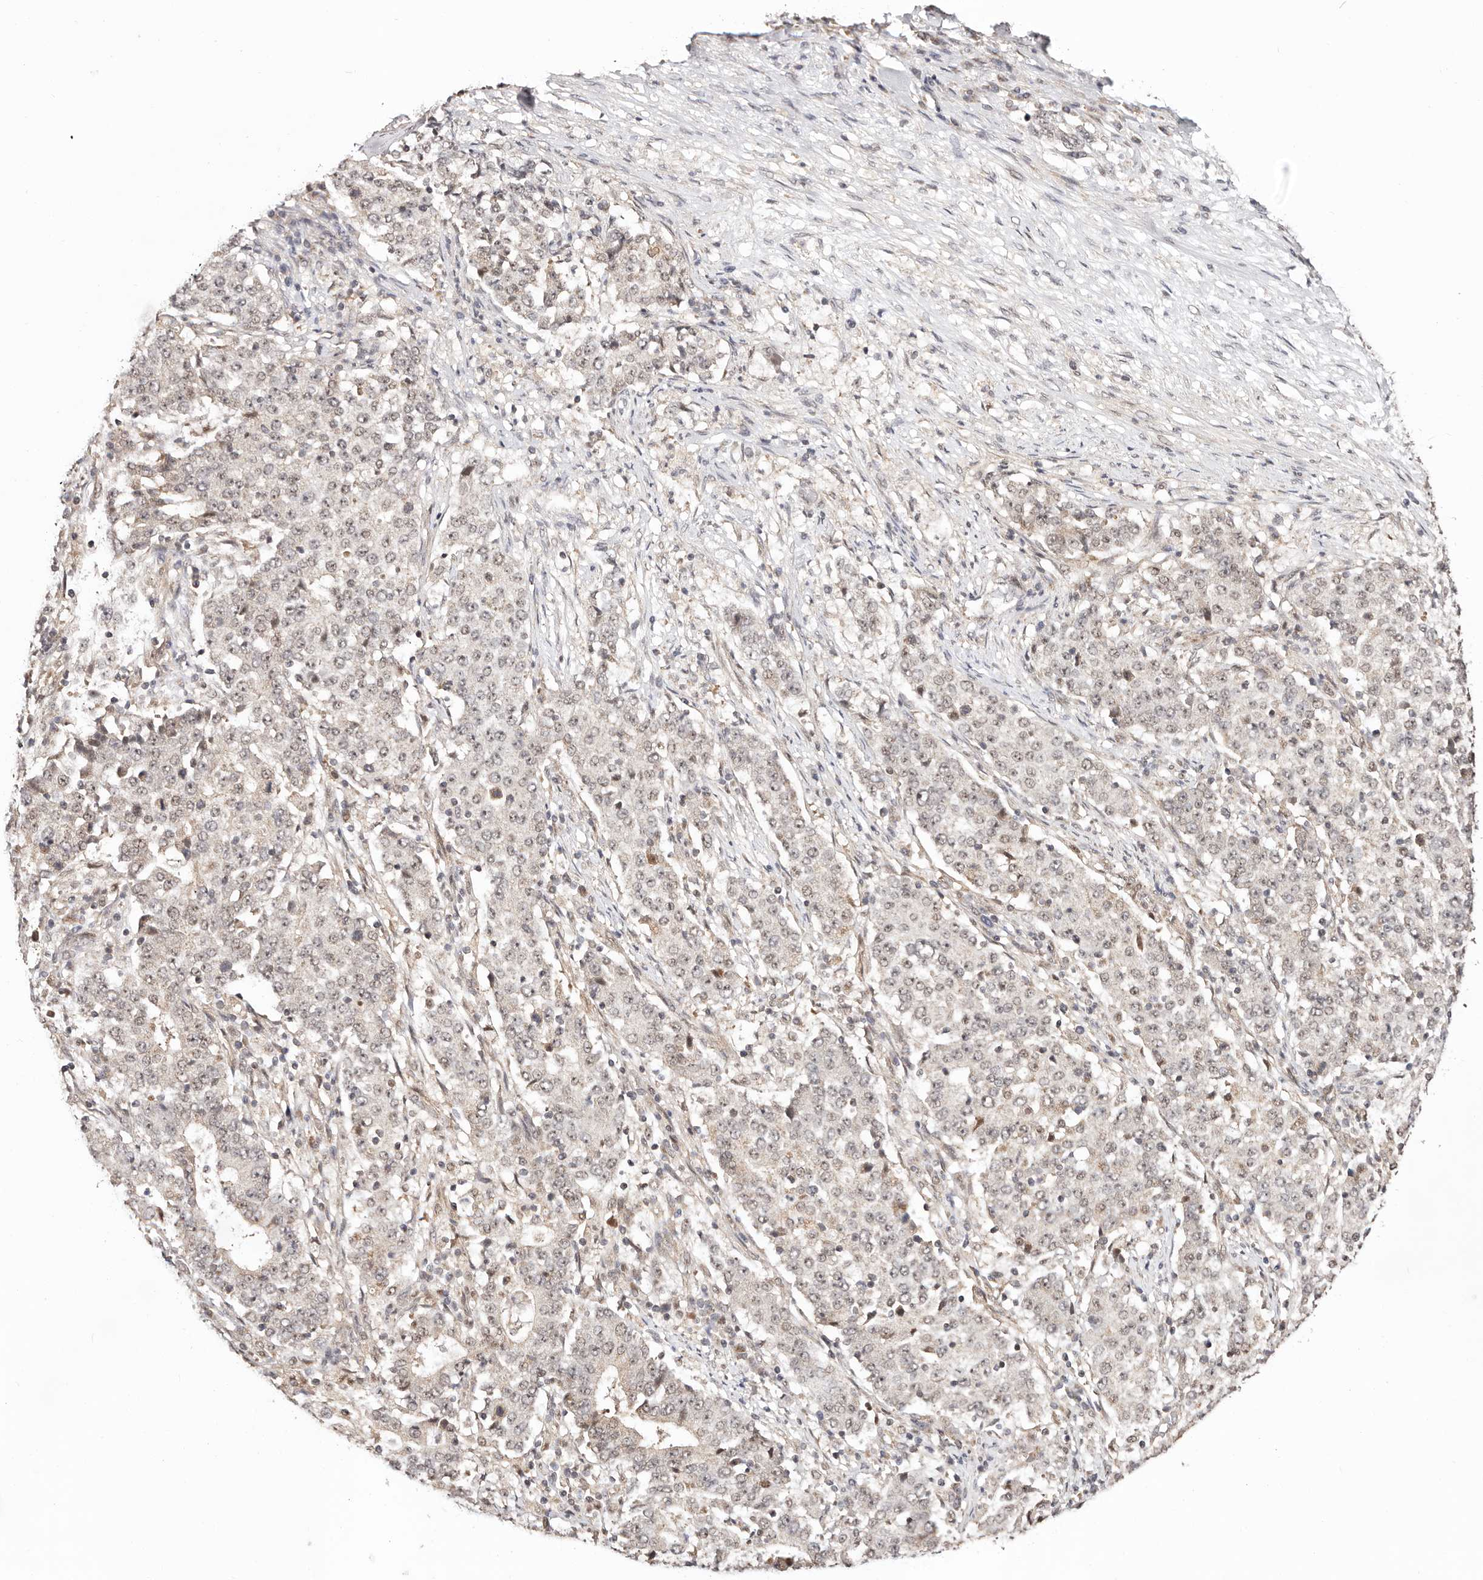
{"staining": {"intensity": "weak", "quantity": "<25%", "location": "nuclear"}, "tissue": "stomach cancer", "cell_type": "Tumor cells", "image_type": "cancer", "snomed": [{"axis": "morphology", "description": "Adenocarcinoma, NOS"}, {"axis": "topography", "description": "Stomach"}], "caption": "A high-resolution image shows immunohistochemistry (IHC) staining of stomach adenocarcinoma, which shows no significant expression in tumor cells. Nuclei are stained in blue.", "gene": "CTNNBL1", "patient": {"sex": "male", "age": 59}}